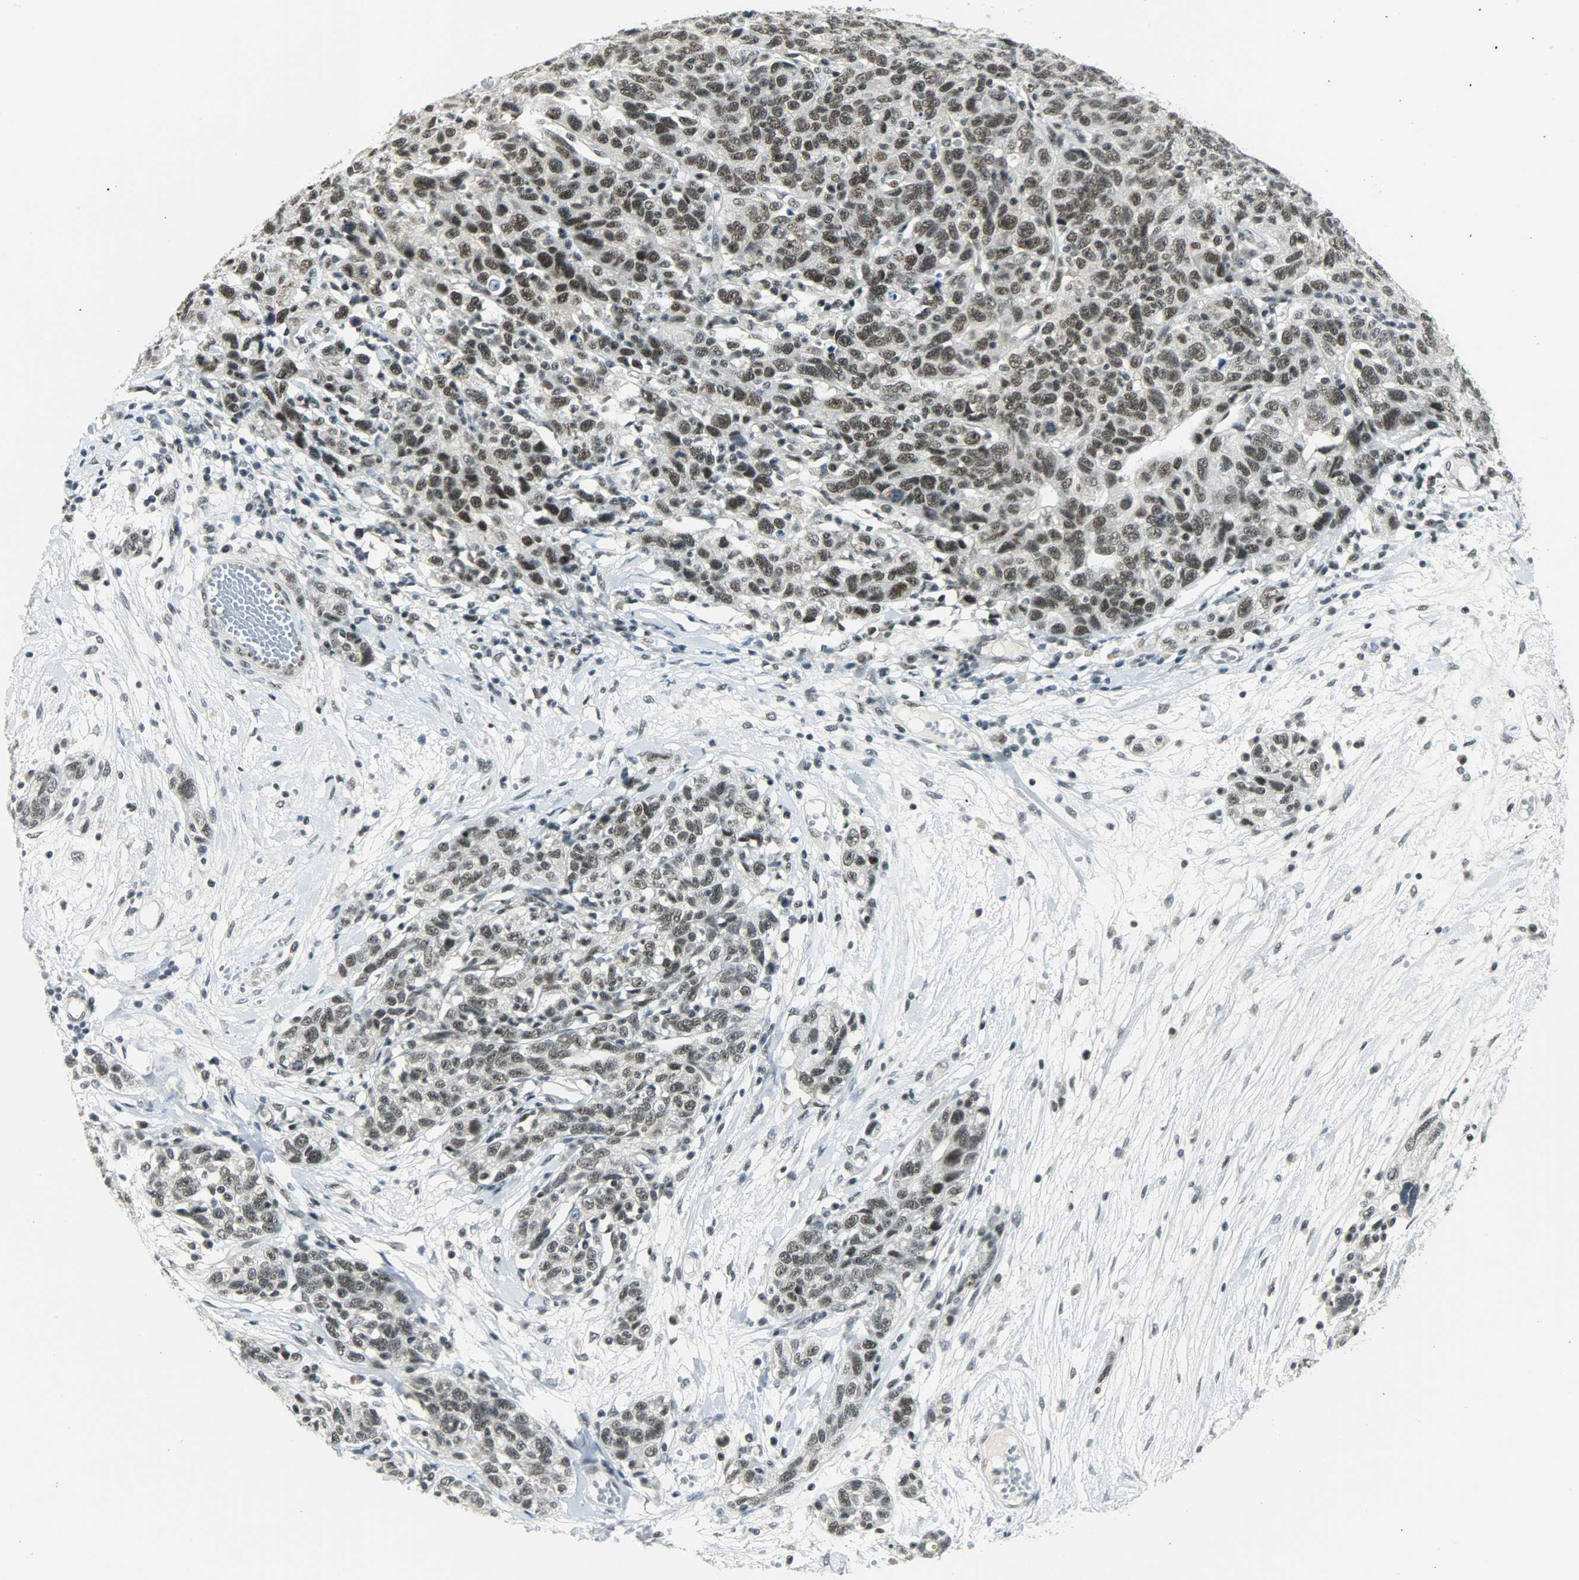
{"staining": {"intensity": "moderate", "quantity": ">75%", "location": "nuclear"}, "tissue": "ovarian cancer", "cell_type": "Tumor cells", "image_type": "cancer", "snomed": [{"axis": "morphology", "description": "Cystadenocarcinoma, serous, NOS"}, {"axis": "topography", "description": "Ovary"}], "caption": "Immunohistochemistry (IHC) histopathology image of human ovarian cancer (serous cystadenocarcinoma) stained for a protein (brown), which demonstrates medium levels of moderate nuclear positivity in about >75% of tumor cells.", "gene": "SUGP1", "patient": {"sex": "female", "age": 71}}